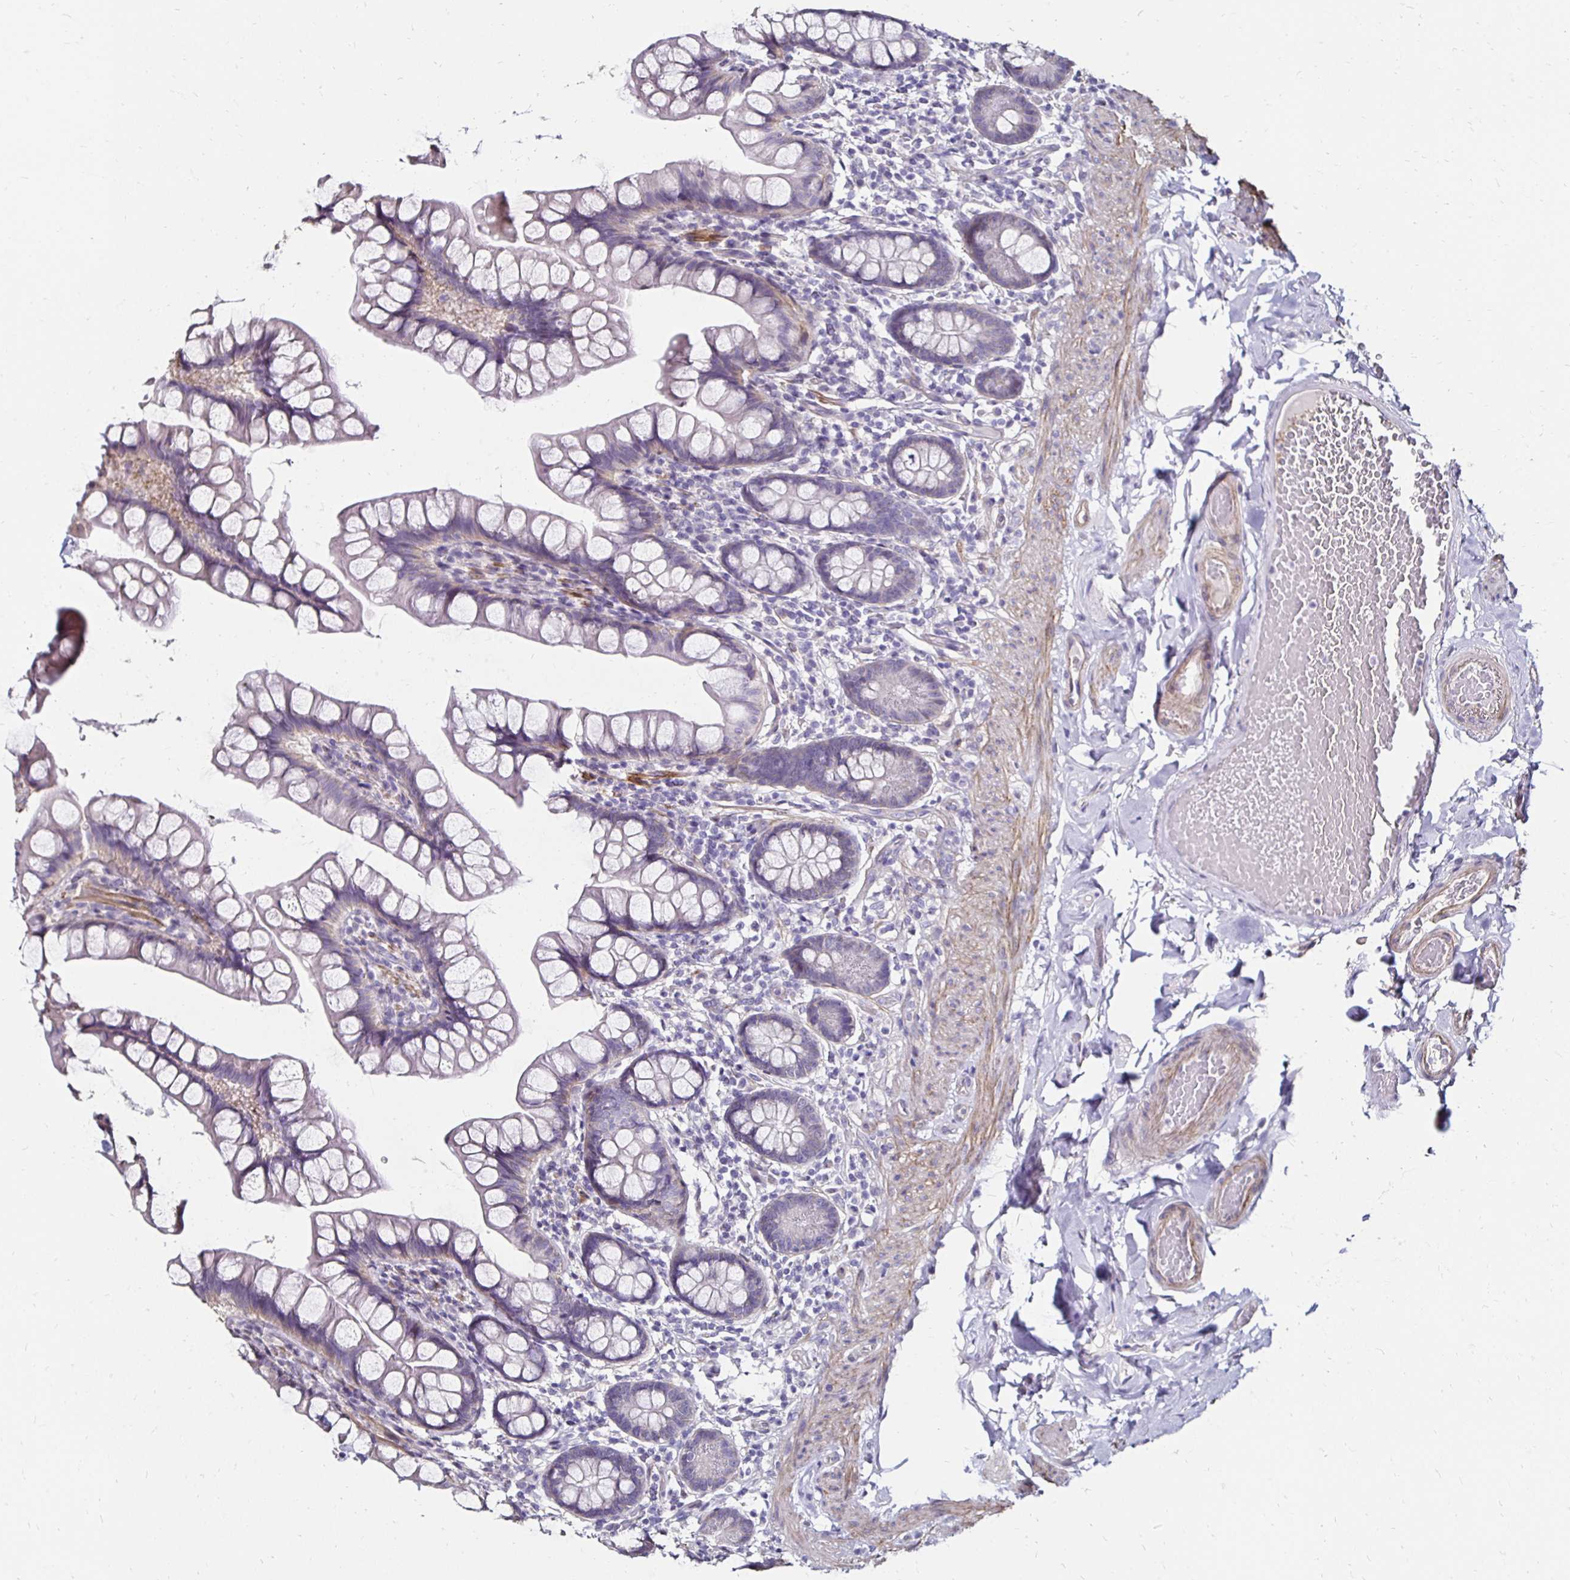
{"staining": {"intensity": "negative", "quantity": "none", "location": "none"}, "tissue": "small intestine", "cell_type": "Glandular cells", "image_type": "normal", "snomed": [{"axis": "morphology", "description": "Normal tissue, NOS"}, {"axis": "topography", "description": "Small intestine"}], "caption": "IHC photomicrograph of unremarkable small intestine: small intestine stained with DAB demonstrates no significant protein expression in glandular cells.", "gene": "ITGB1", "patient": {"sex": "male", "age": 70}}